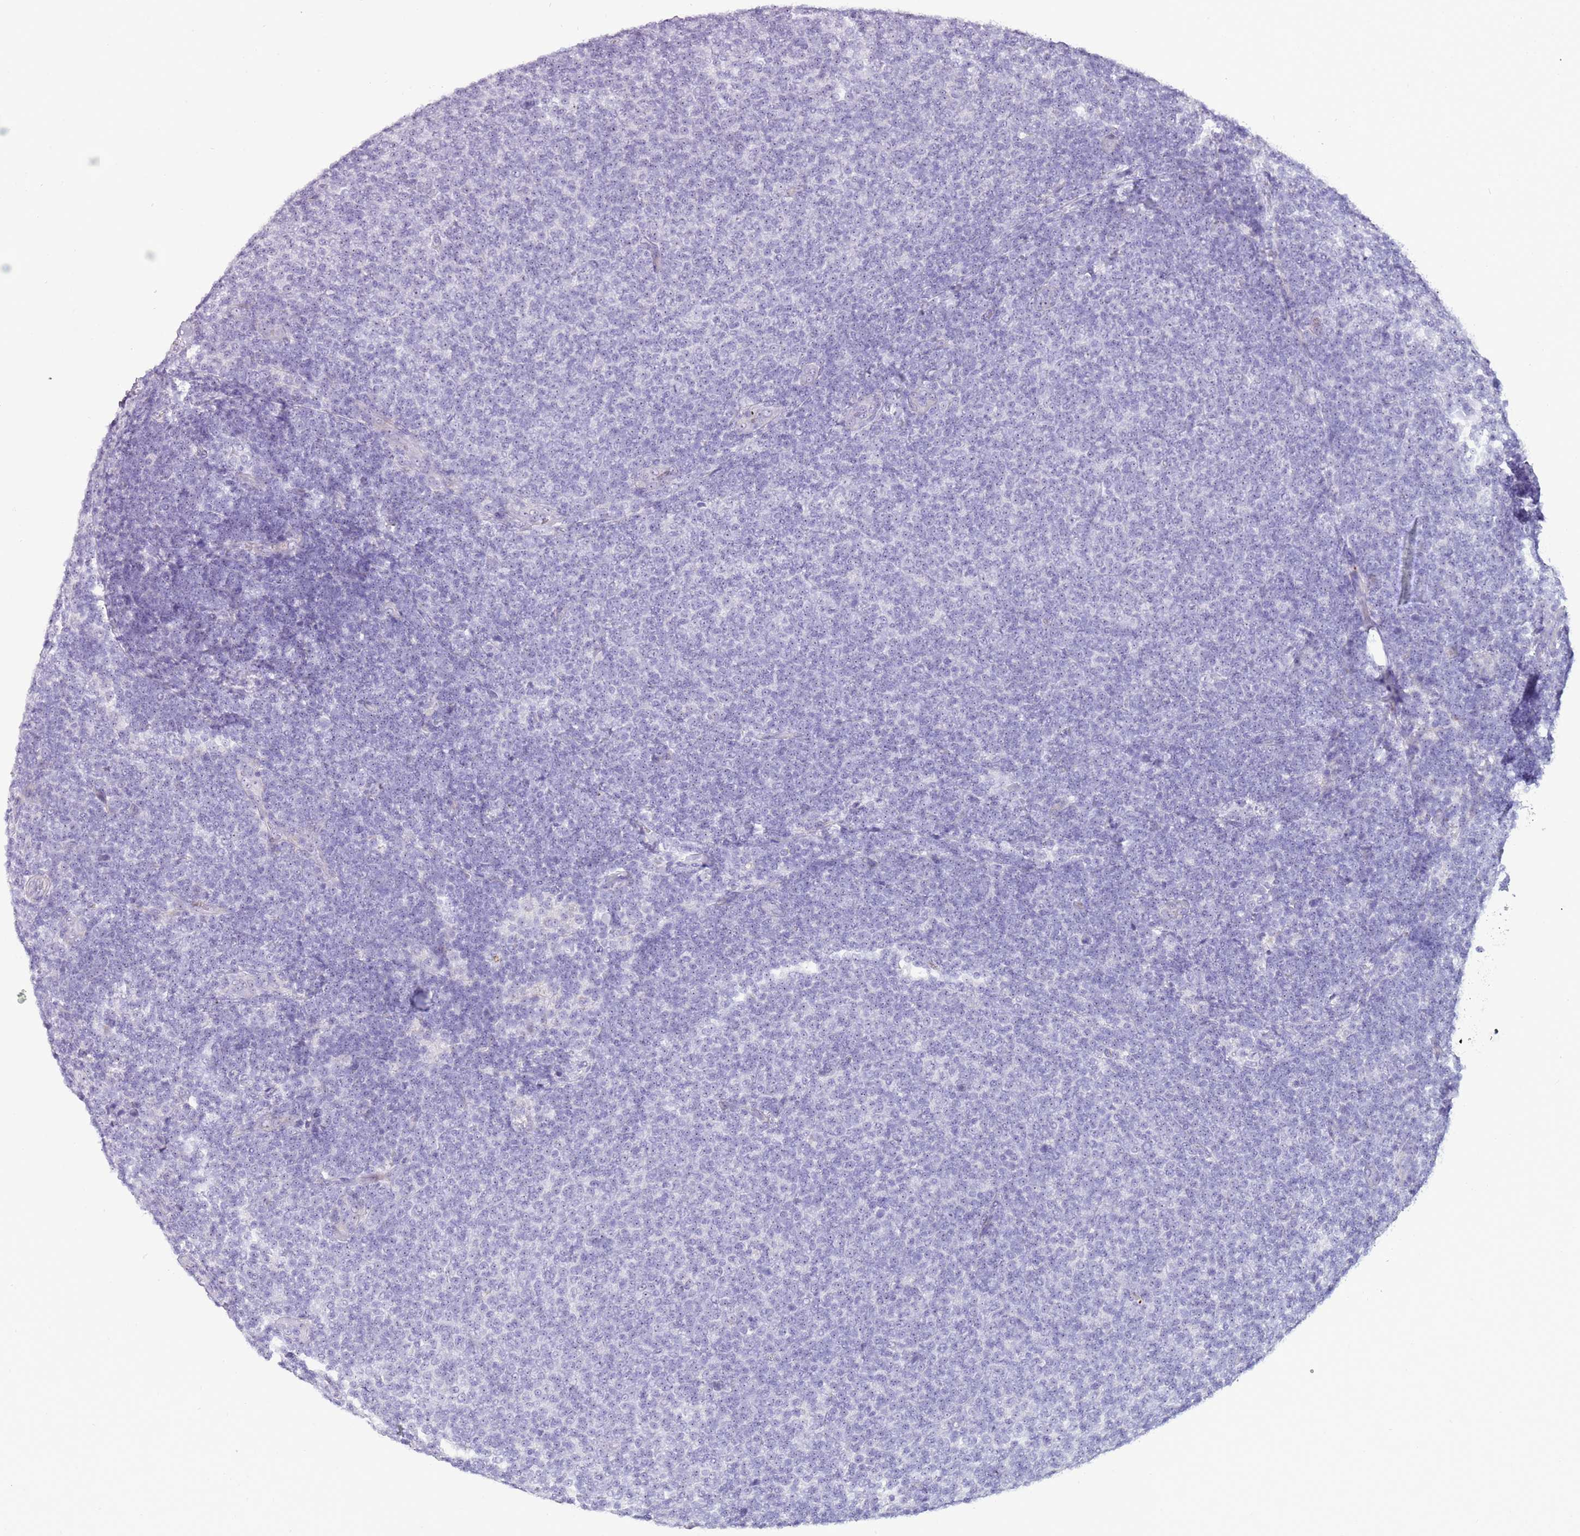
{"staining": {"intensity": "negative", "quantity": "none", "location": "none"}, "tissue": "lymphoma", "cell_type": "Tumor cells", "image_type": "cancer", "snomed": [{"axis": "morphology", "description": "Malignant lymphoma, non-Hodgkin's type, Low grade"}, {"axis": "topography", "description": "Lymph node"}], "caption": "An image of lymphoma stained for a protein displays no brown staining in tumor cells.", "gene": "NBPF6", "patient": {"sex": "male", "age": 66}}